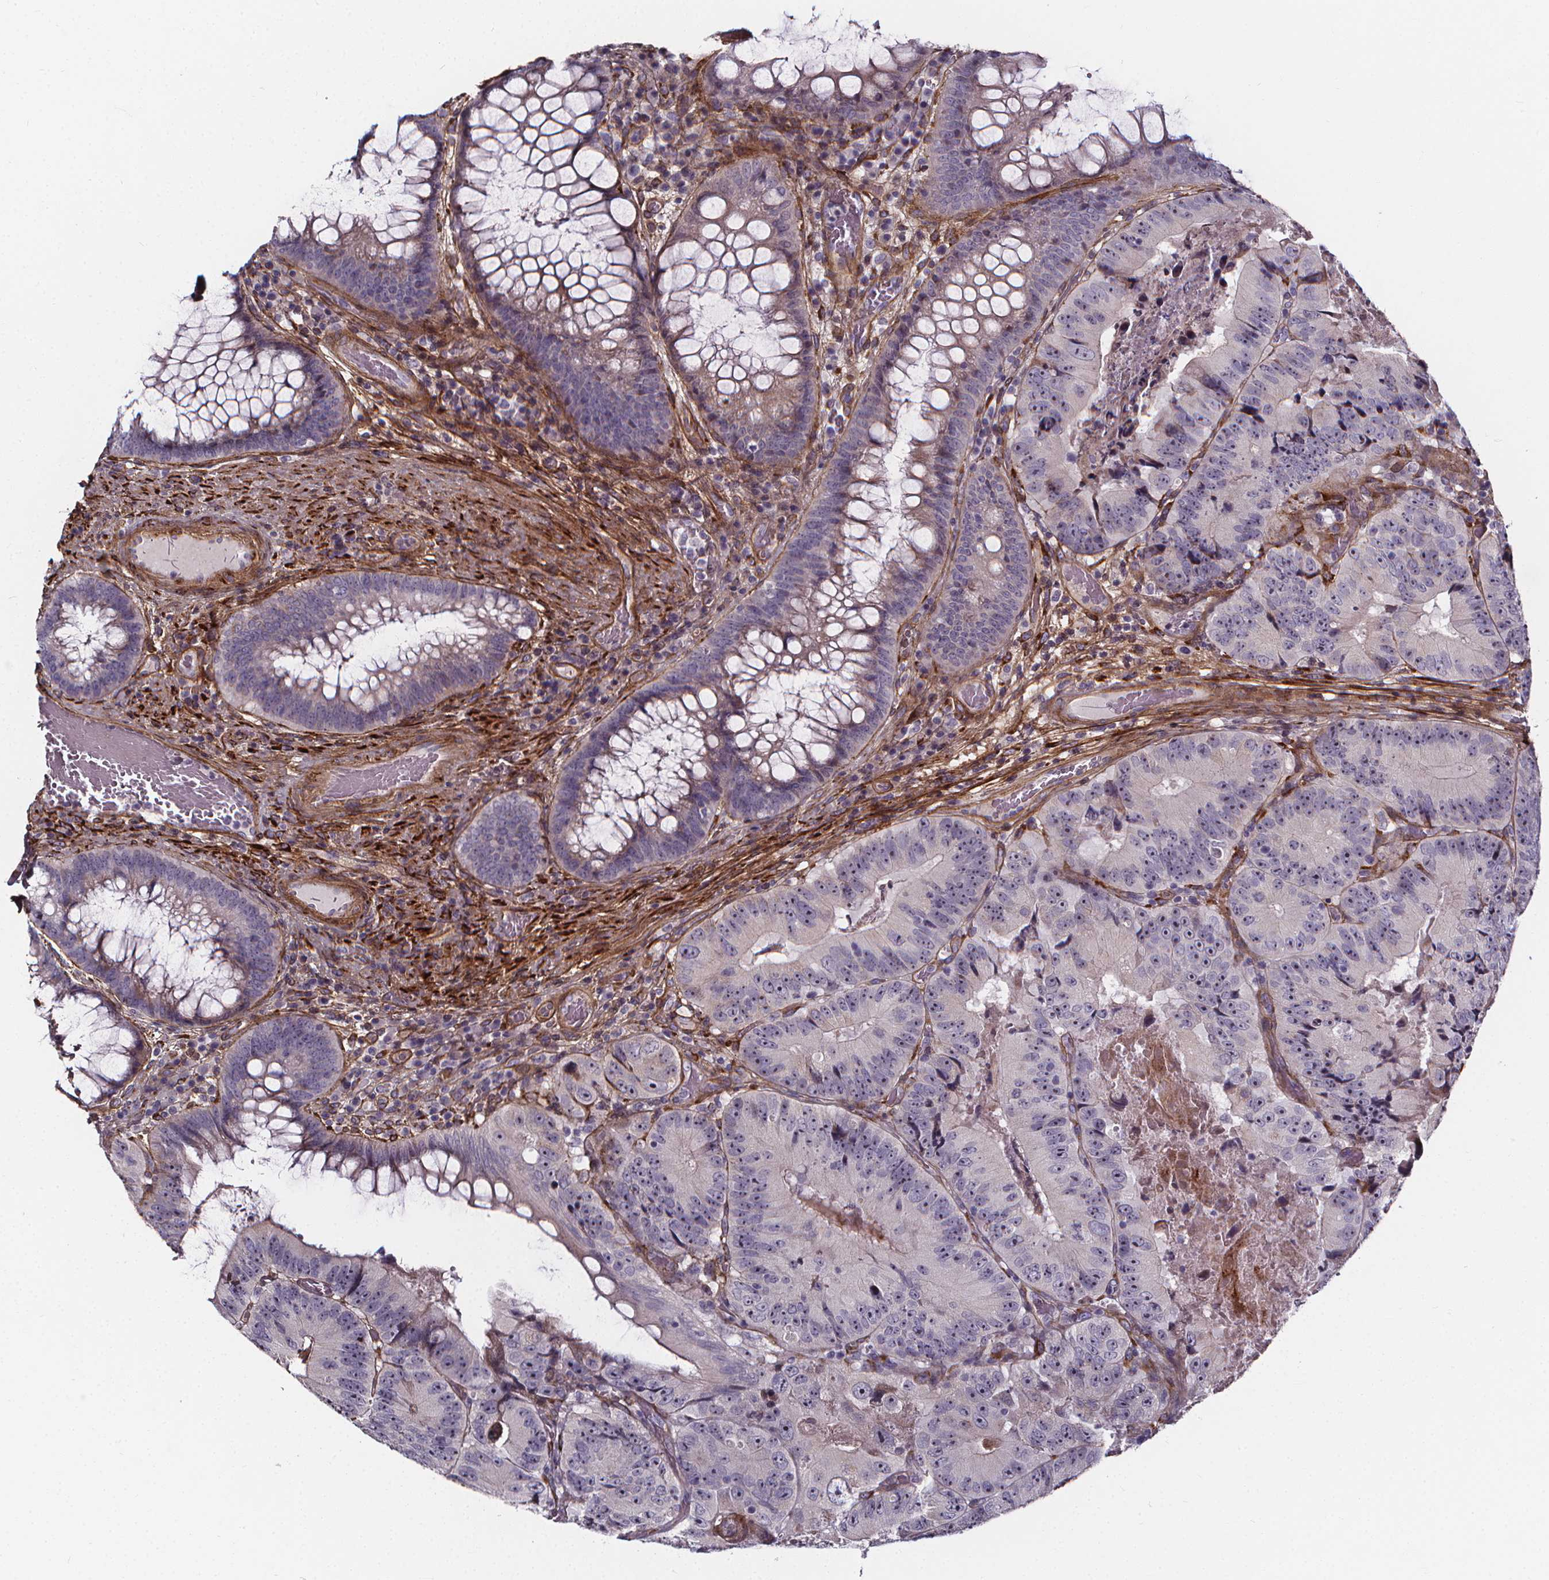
{"staining": {"intensity": "negative", "quantity": "none", "location": "none"}, "tissue": "colorectal cancer", "cell_type": "Tumor cells", "image_type": "cancer", "snomed": [{"axis": "morphology", "description": "Adenocarcinoma, NOS"}, {"axis": "topography", "description": "Colon"}], "caption": "Tumor cells are negative for brown protein staining in colorectal cancer.", "gene": "AEBP1", "patient": {"sex": "female", "age": 86}}